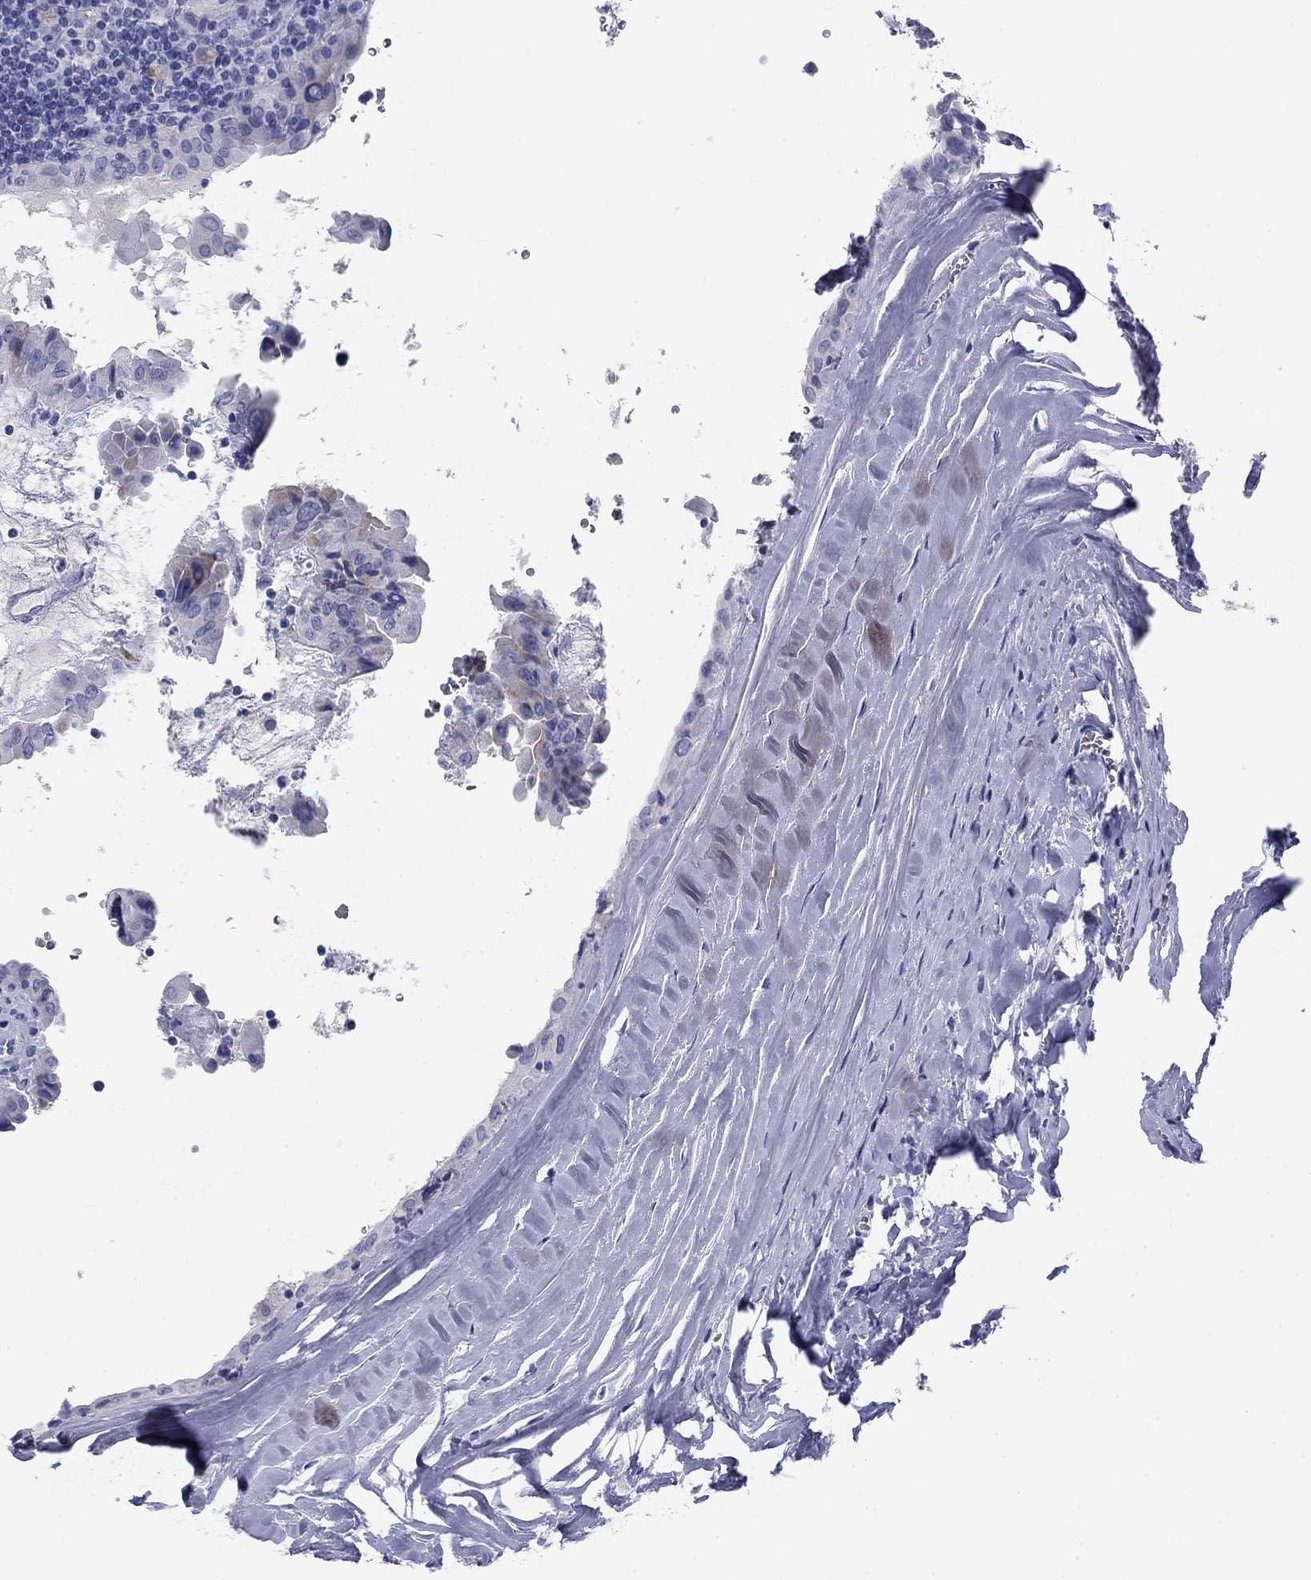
{"staining": {"intensity": "negative", "quantity": "none", "location": "none"}, "tissue": "thyroid cancer", "cell_type": "Tumor cells", "image_type": "cancer", "snomed": [{"axis": "morphology", "description": "Papillary adenocarcinoma, NOS"}, {"axis": "topography", "description": "Thyroid gland"}], "caption": "An immunohistochemistry micrograph of thyroid cancer is shown. There is no staining in tumor cells of thyroid cancer.", "gene": "KCNH1", "patient": {"sex": "female", "age": 37}}